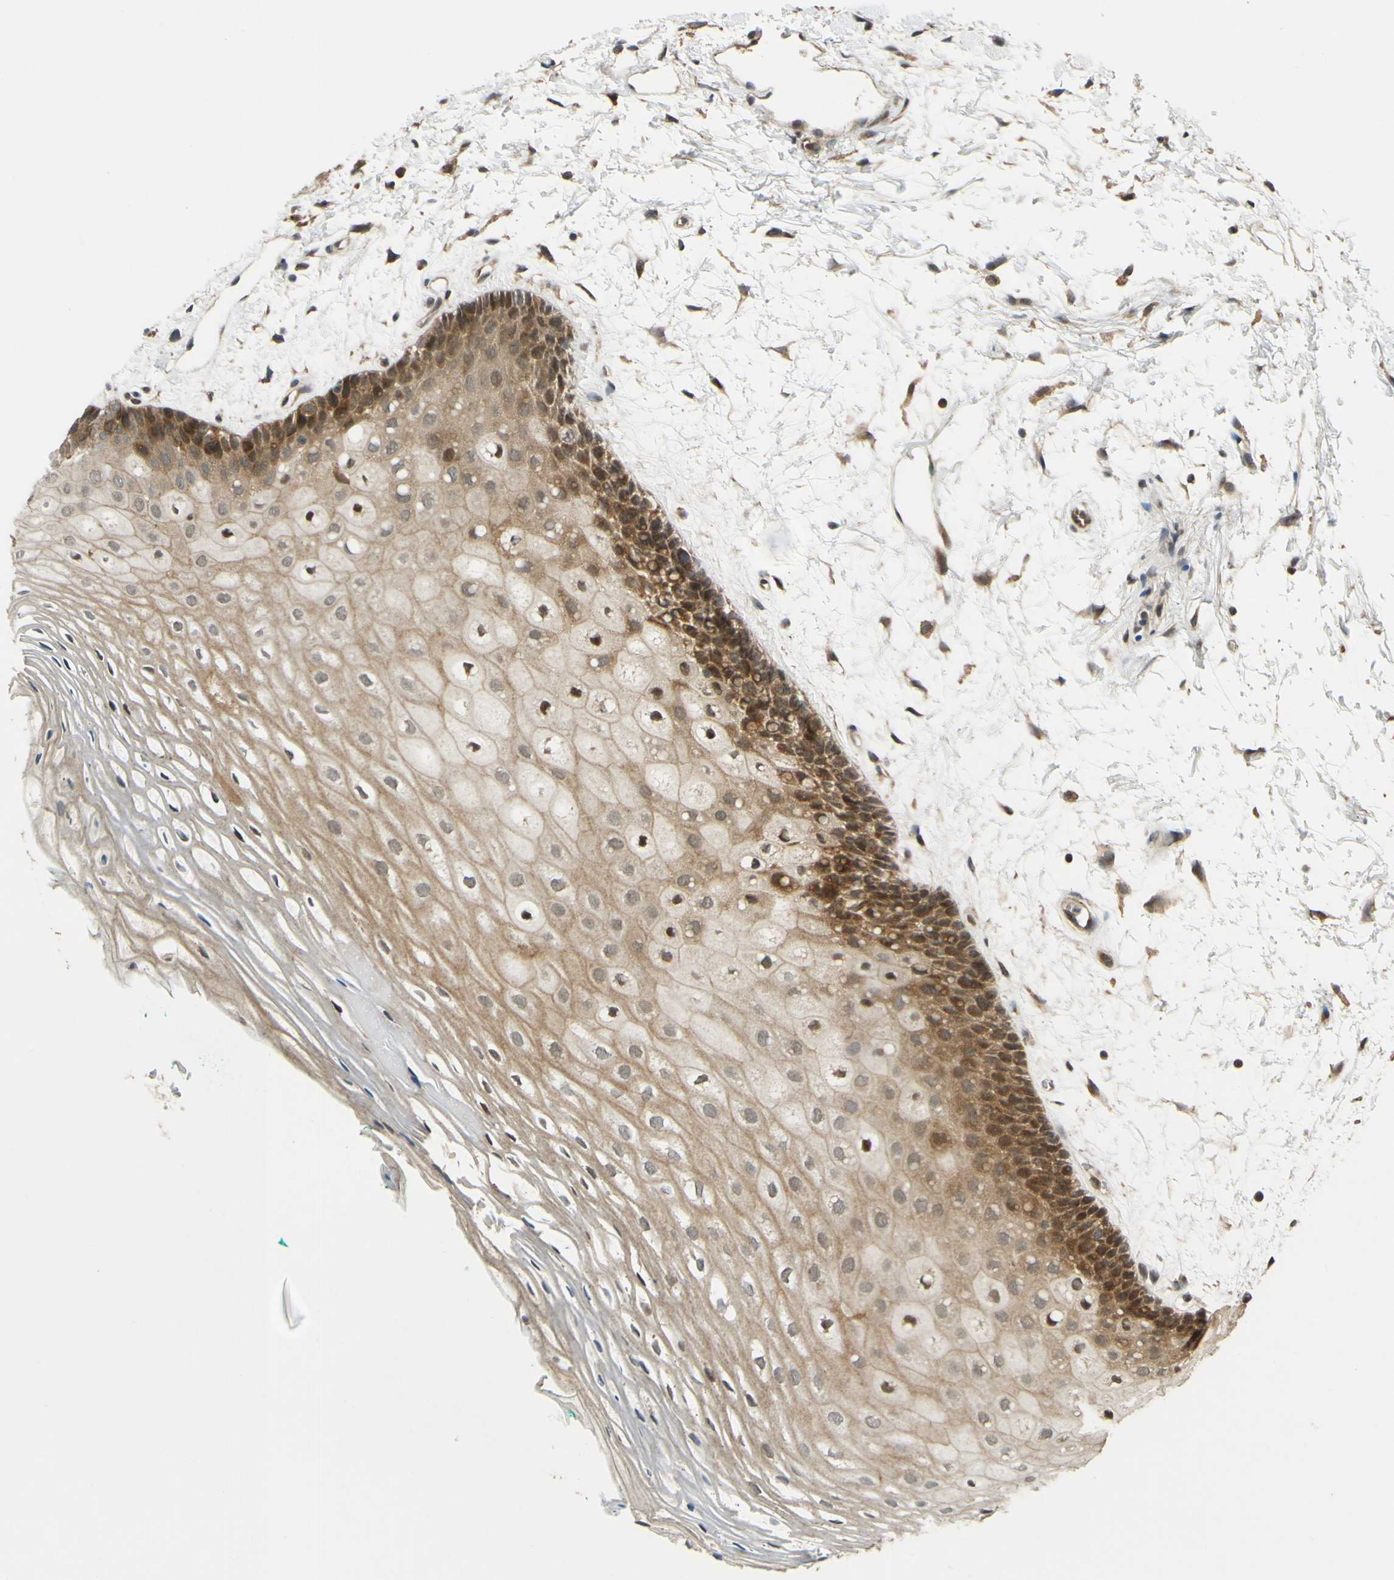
{"staining": {"intensity": "moderate", "quantity": ">75%", "location": "cytoplasmic/membranous,nuclear"}, "tissue": "oral mucosa", "cell_type": "Squamous epithelial cells", "image_type": "normal", "snomed": [{"axis": "morphology", "description": "Normal tissue, NOS"}, {"axis": "topography", "description": "Skeletal muscle"}, {"axis": "topography", "description": "Oral tissue"}, {"axis": "topography", "description": "Peripheral nerve tissue"}], "caption": "A brown stain highlights moderate cytoplasmic/membranous,nuclear staining of a protein in squamous epithelial cells of unremarkable human oral mucosa.", "gene": "ABCC8", "patient": {"sex": "female", "age": 84}}